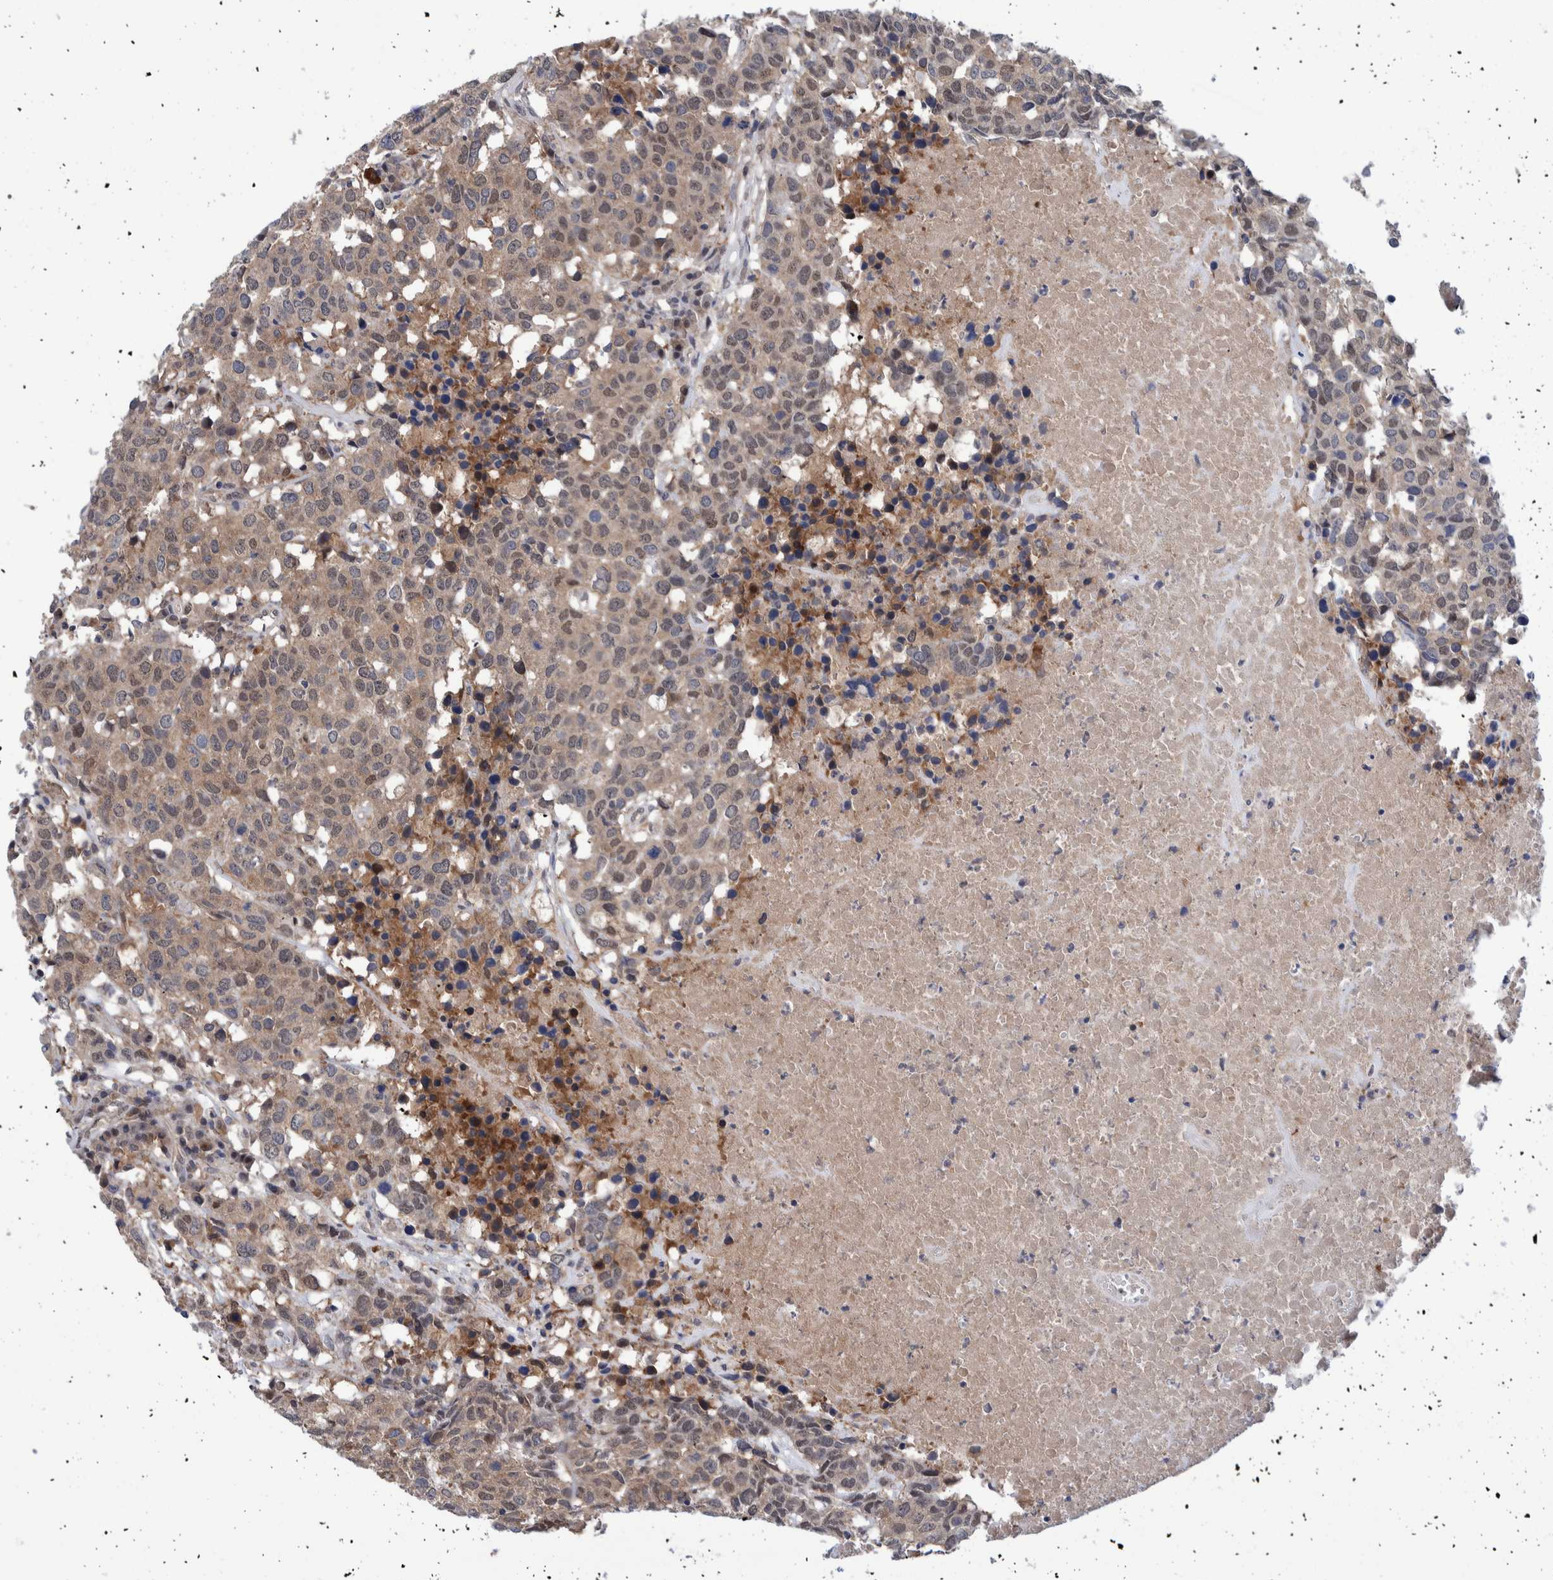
{"staining": {"intensity": "weak", "quantity": ">75%", "location": "cytoplasmic/membranous"}, "tissue": "head and neck cancer", "cell_type": "Tumor cells", "image_type": "cancer", "snomed": [{"axis": "morphology", "description": "Squamous cell carcinoma, NOS"}, {"axis": "topography", "description": "Head-Neck"}], "caption": "Immunohistochemistry (IHC) staining of squamous cell carcinoma (head and neck), which displays low levels of weak cytoplasmic/membranous expression in about >75% of tumor cells indicating weak cytoplasmic/membranous protein positivity. The staining was performed using DAB (3,3'-diaminobenzidine) (brown) for protein detection and nuclei were counterstained in hematoxylin (blue).", "gene": "PFAS", "patient": {"sex": "male", "age": 66}}